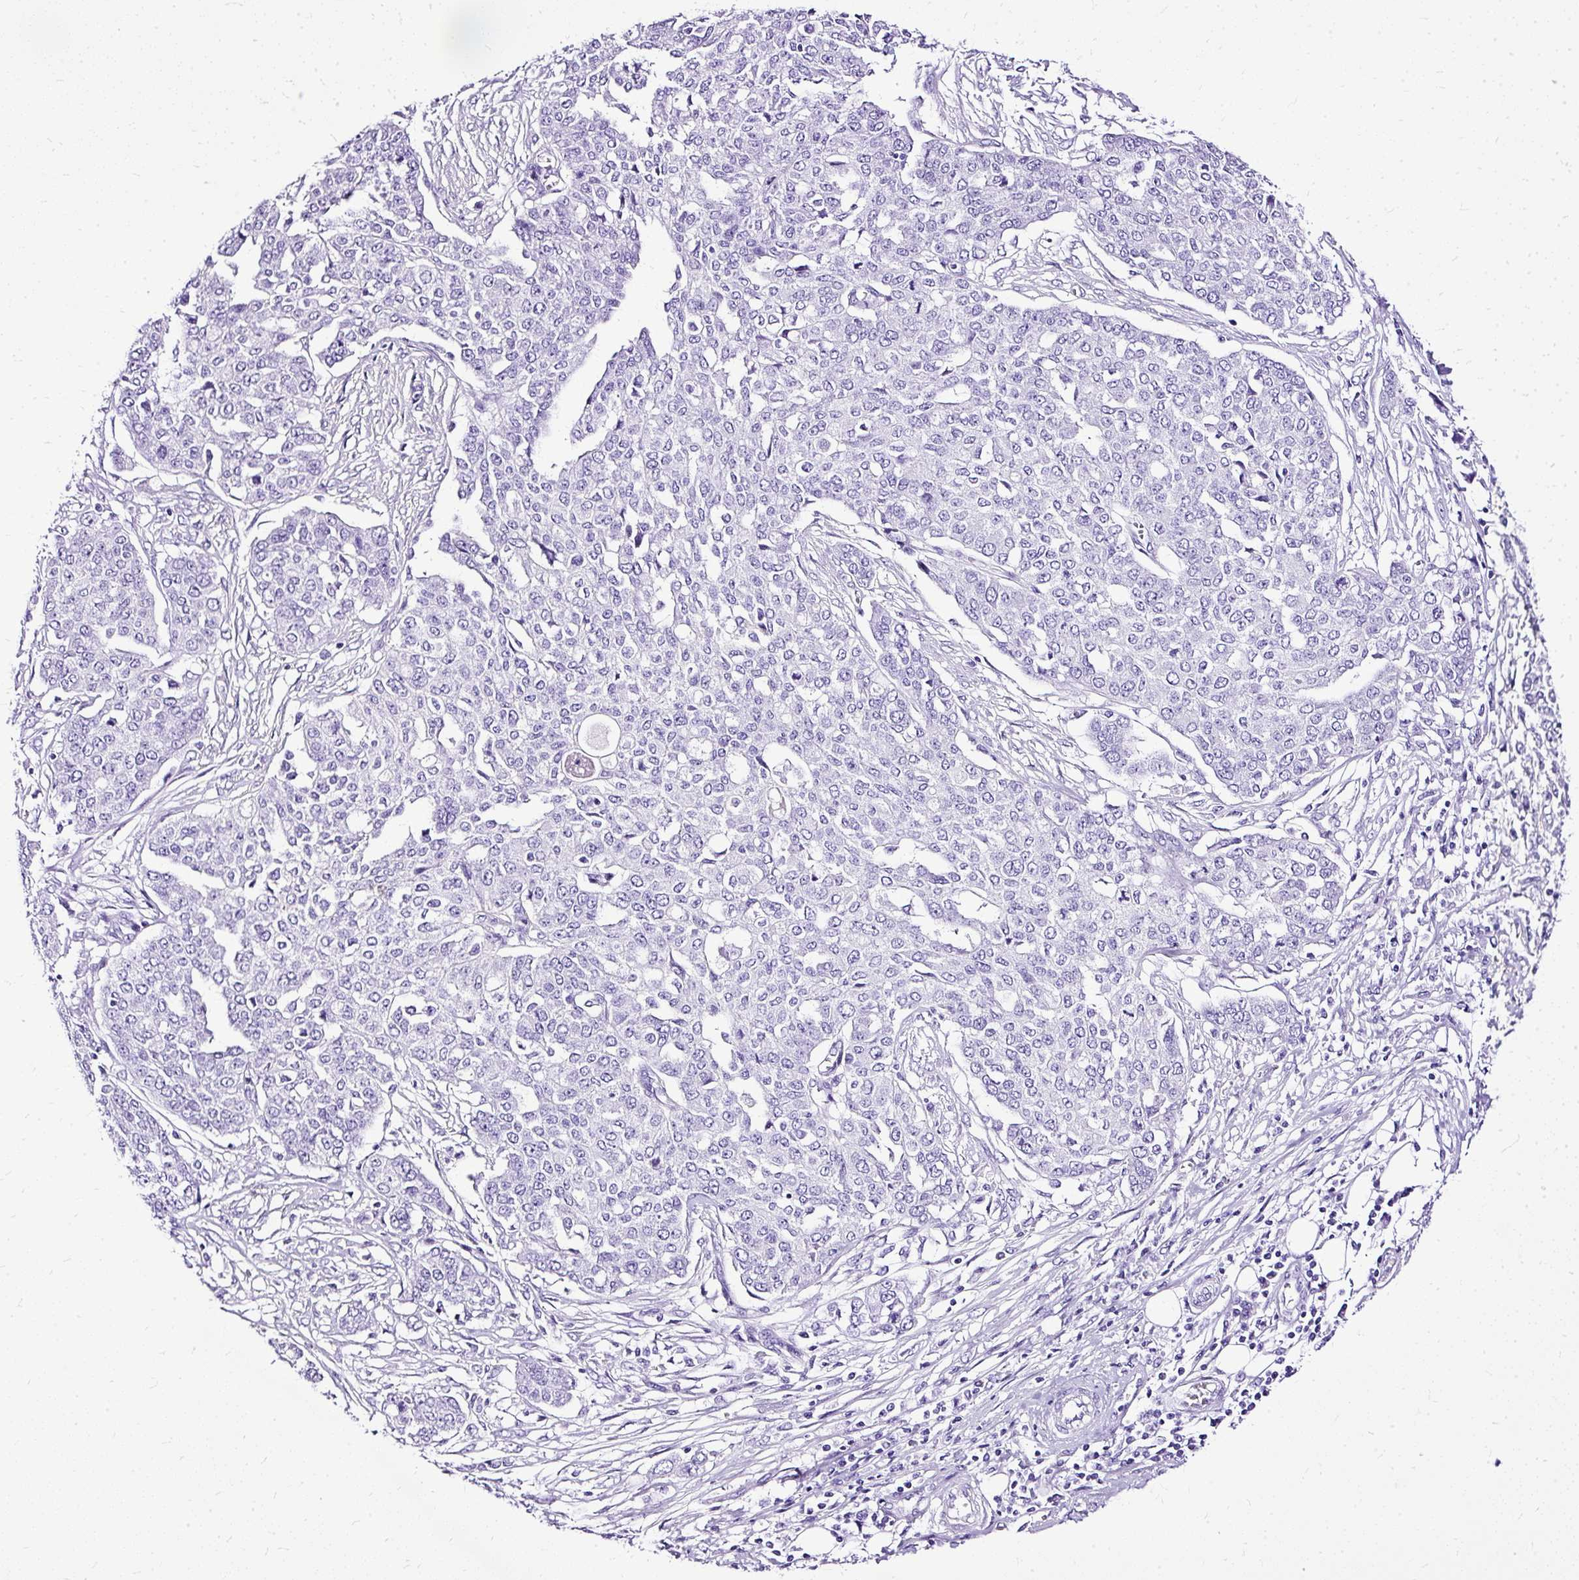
{"staining": {"intensity": "negative", "quantity": "none", "location": "none"}, "tissue": "ovarian cancer", "cell_type": "Tumor cells", "image_type": "cancer", "snomed": [{"axis": "morphology", "description": "Cystadenocarcinoma, serous, NOS"}, {"axis": "topography", "description": "Soft tissue"}, {"axis": "topography", "description": "Ovary"}], "caption": "The immunohistochemistry (IHC) histopathology image has no significant expression in tumor cells of ovarian cancer (serous cystadenocarcinoma) tissue. (Immunohistochemistry, brightfield microscopy, high magnification).", "gene": "SLC8A2", "patient": {"sex": "female", "age": 57}}